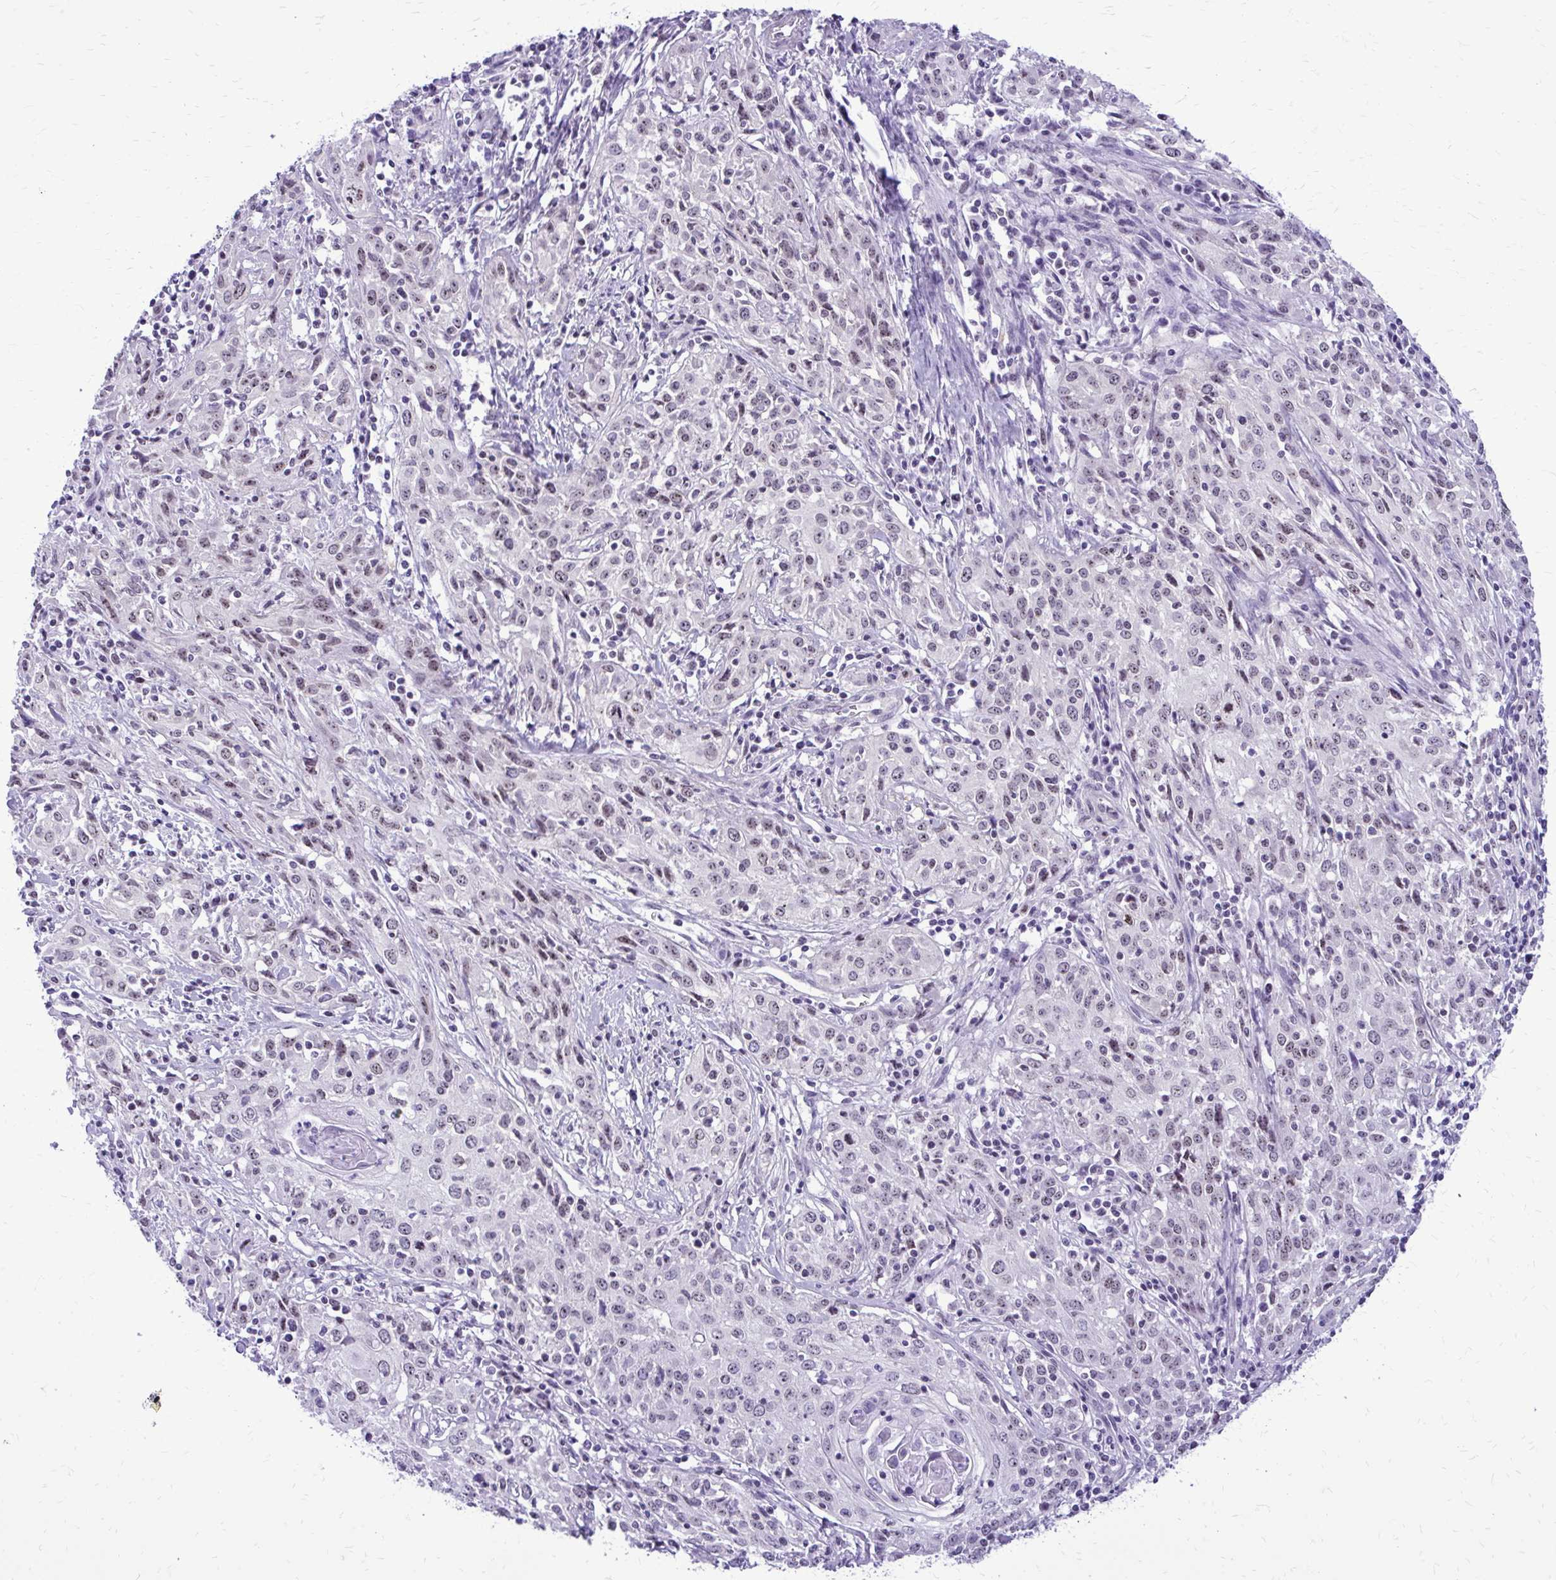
{"staining": {"intensity": "weak", "quantity": "25%-75%", "location": "nuclear"}, "tissue": "cervical cancer", "cell_type": "Tumor cells", "image_type": "cancer", "snomed": [{"axis": "morphology", "description": "Squamous cell carcinoma, NOS"}, {"axis": "topography", "description": "Cervix"}], "caption": "Immunohistochemical staining of squamous cell carcinoma (cervical) demonstrates low levels of weak nuclear protein positivity in approximately 25%-75% of tumor cells.", "gene": "RASL11B", "patient": {"sex": "female", "age": 57}}